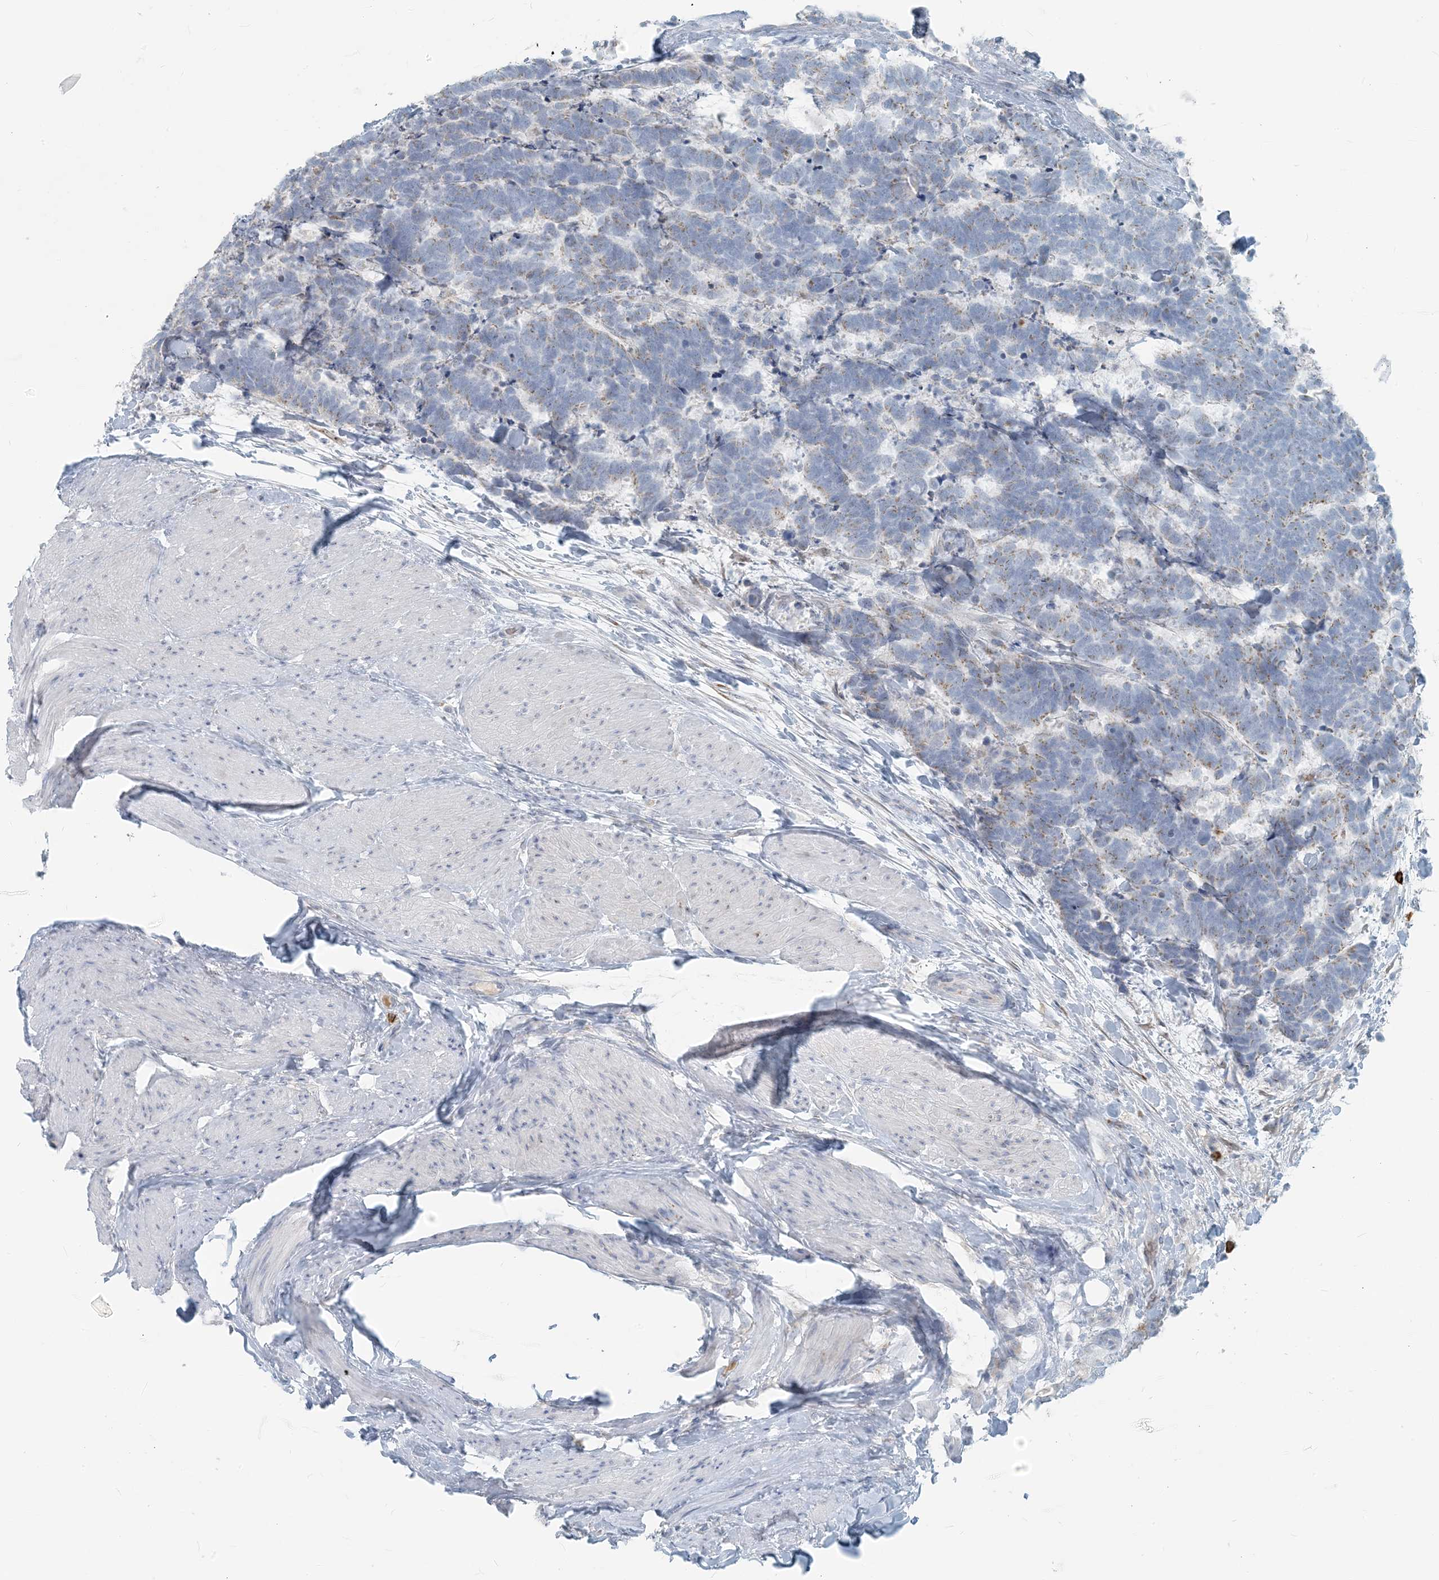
{"staining": {"intensity": "negative", "quantity": "none", "location": "none"}, "tissue": "carcinoid", "cell_type": "Tumor cells", "image_type": "cancer", "snomed": [{"axis": "morphology", "description": "Carcinoma, NOS"}, {"axis": "morphology", "description": "Carcinoid, malignant, NOS"}, {"axis": "topography", "description": "Urinary bladder"}], "caption": "IHC of carcinoid shows no positivity in tumor cells.", "gene": "SCML1", "patient": {"sex": "male", "age": 57}}